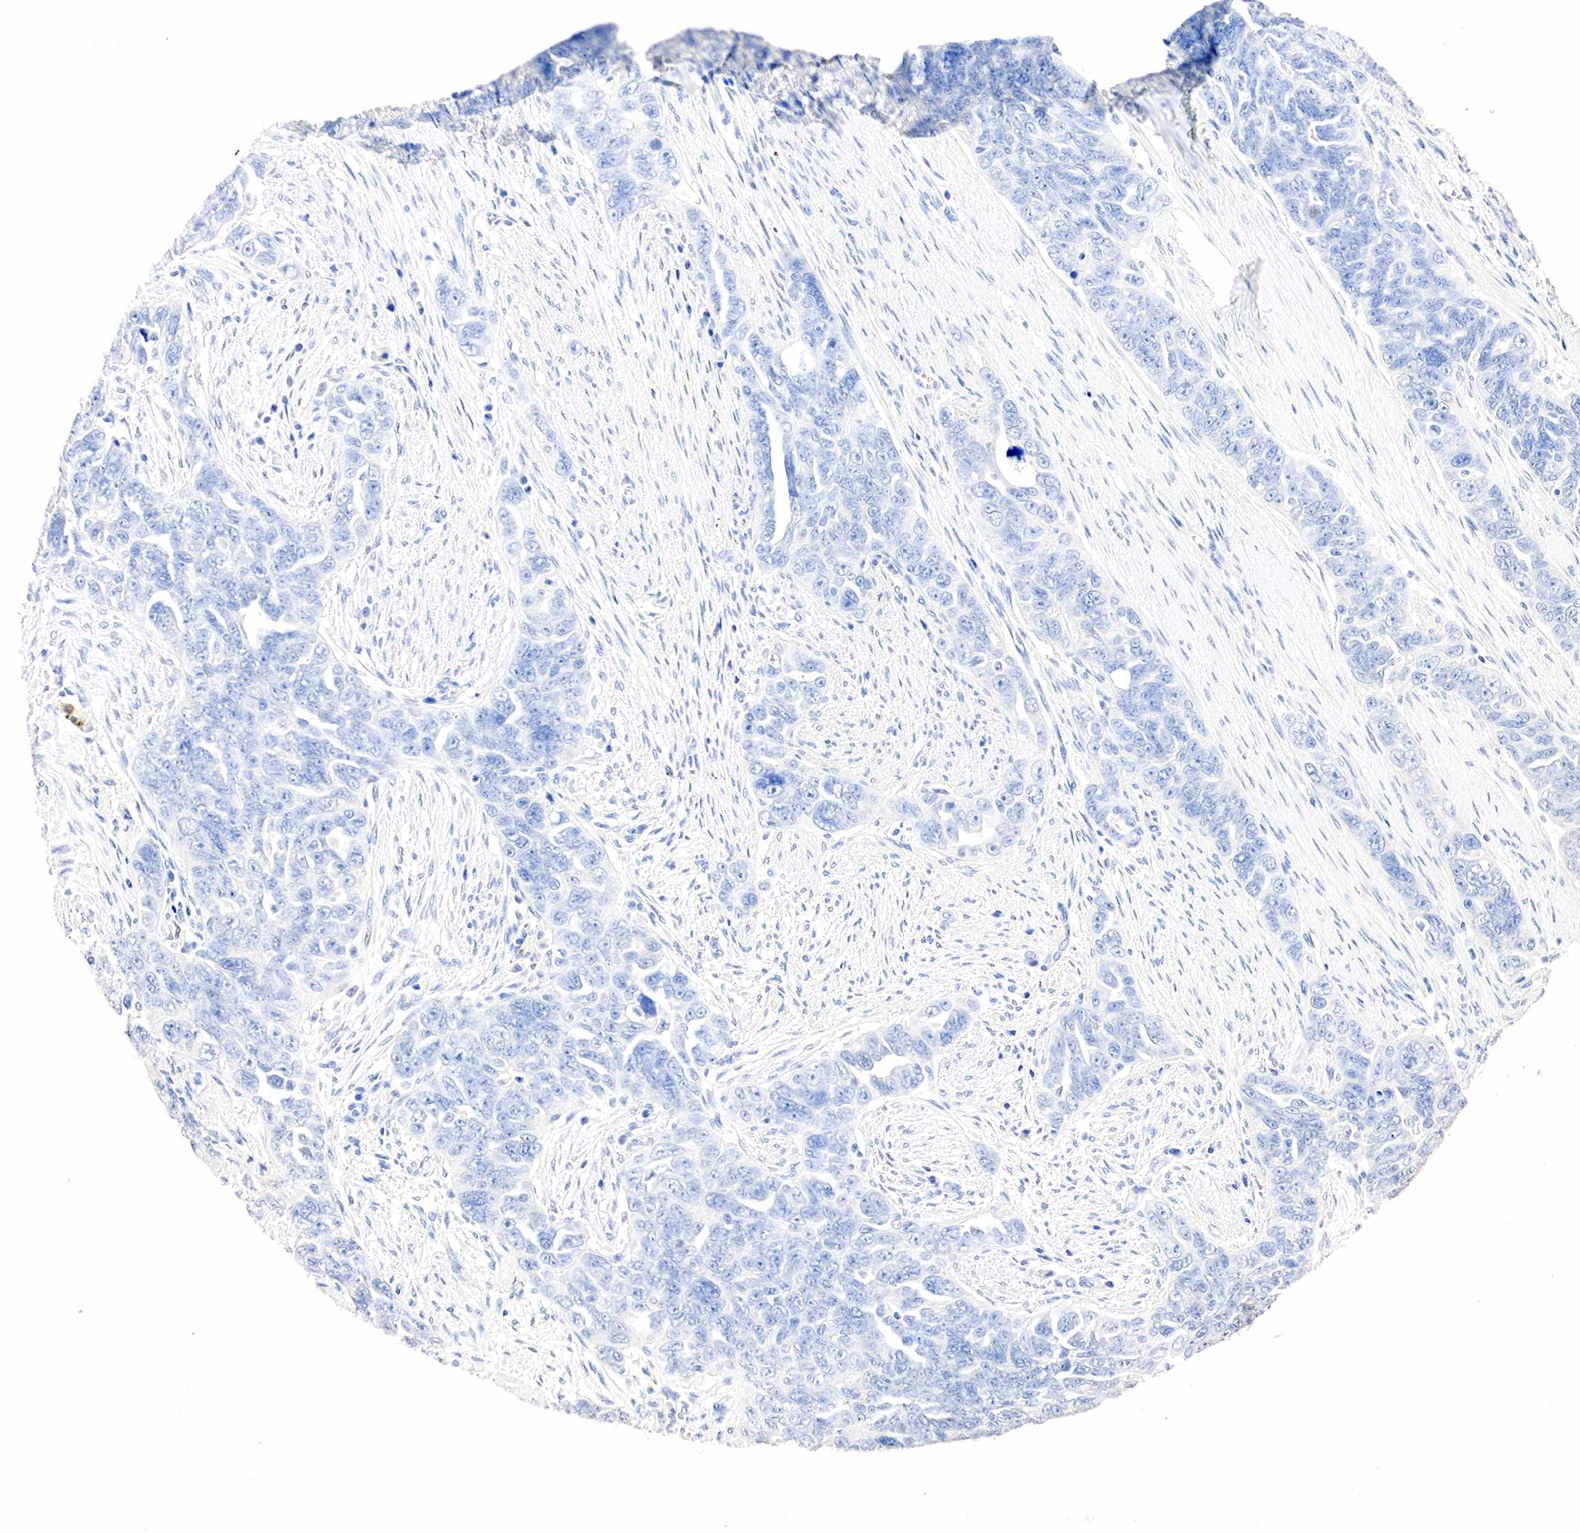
{"staining": {"intensity": "negative", "quantity": "none", "location": "none"}, "tissue": "ovarian cancer", "cell_type": "Tumor cells", "image_type": "cancer", "snomed": [{"axis": "morphology", "description": "Cystadenocarcinoma, serous, NOS"}, {"axis": "topography", "description": "Ovary"}], "caption": "Immunohistochemistry (IHC) image of neoplastic tissue: ovarian cancer (serous cystadenocarcinoma) stained with DAB (3,3'-diaminobenzidine) exhibits no significant protein expression in tumor cells.", "gene": "SST", "patient": {"sex": "female", "age": 63}}